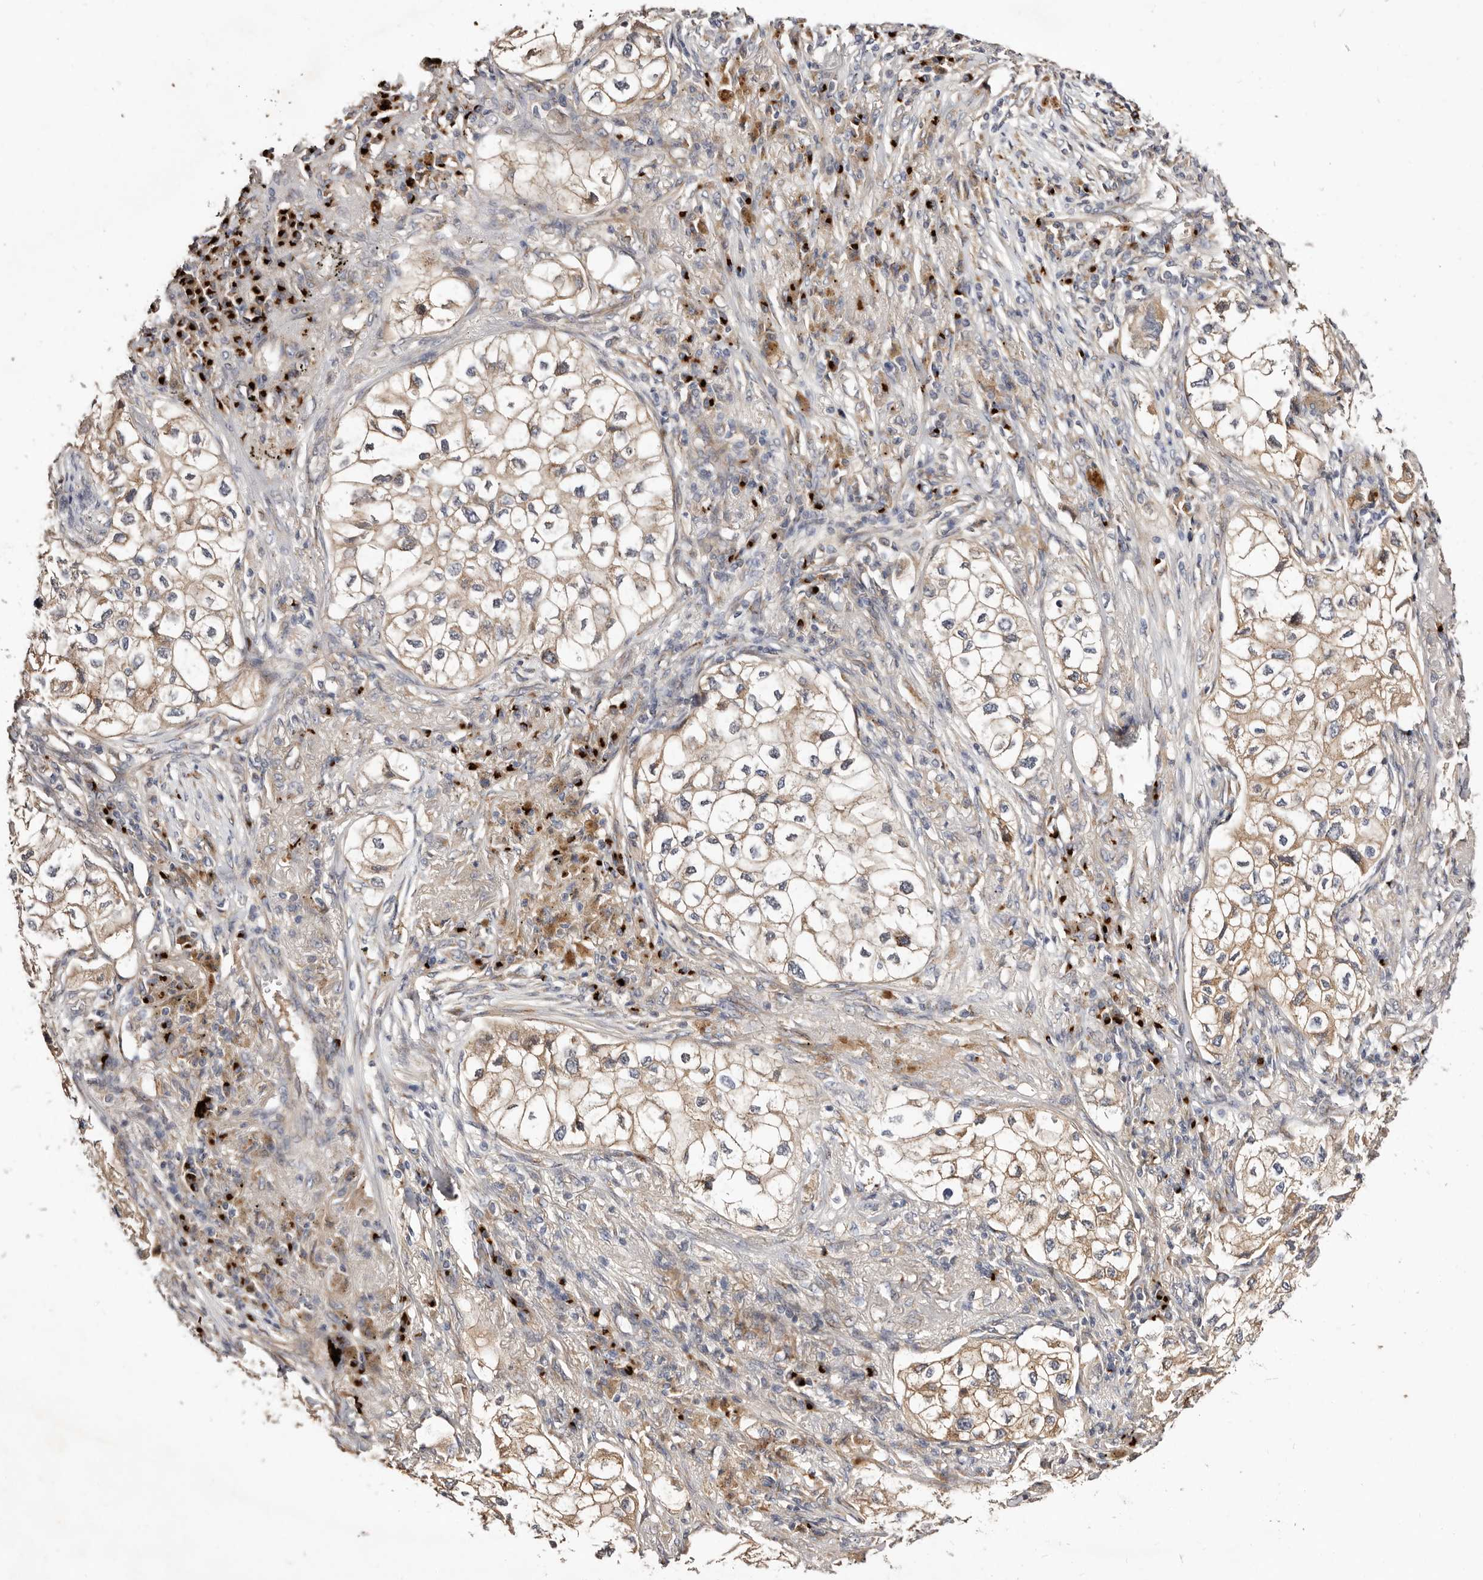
{"staining": {"intensity": "weak", "quantity": ">75%", "location": "cytoplasmic/membranous"}, "tissue": "lung cancer", "cell_type": "Tumor cells", "image_type": "cancer", "snomed": [{"axis": "morphology", "description": "Adenocarcinoma, NOS"}, {"axis": "topography", "description": "Lung"}], "caption": "An immunohistochemistry photomicrograph of tumor tissue is shown. Protein staining in brown shows weak cytoplasmic/membranous positivity in lung cancer within tumor cells.", "gene": "DACT2", "patient": {"sex": "male", "age": 63}}